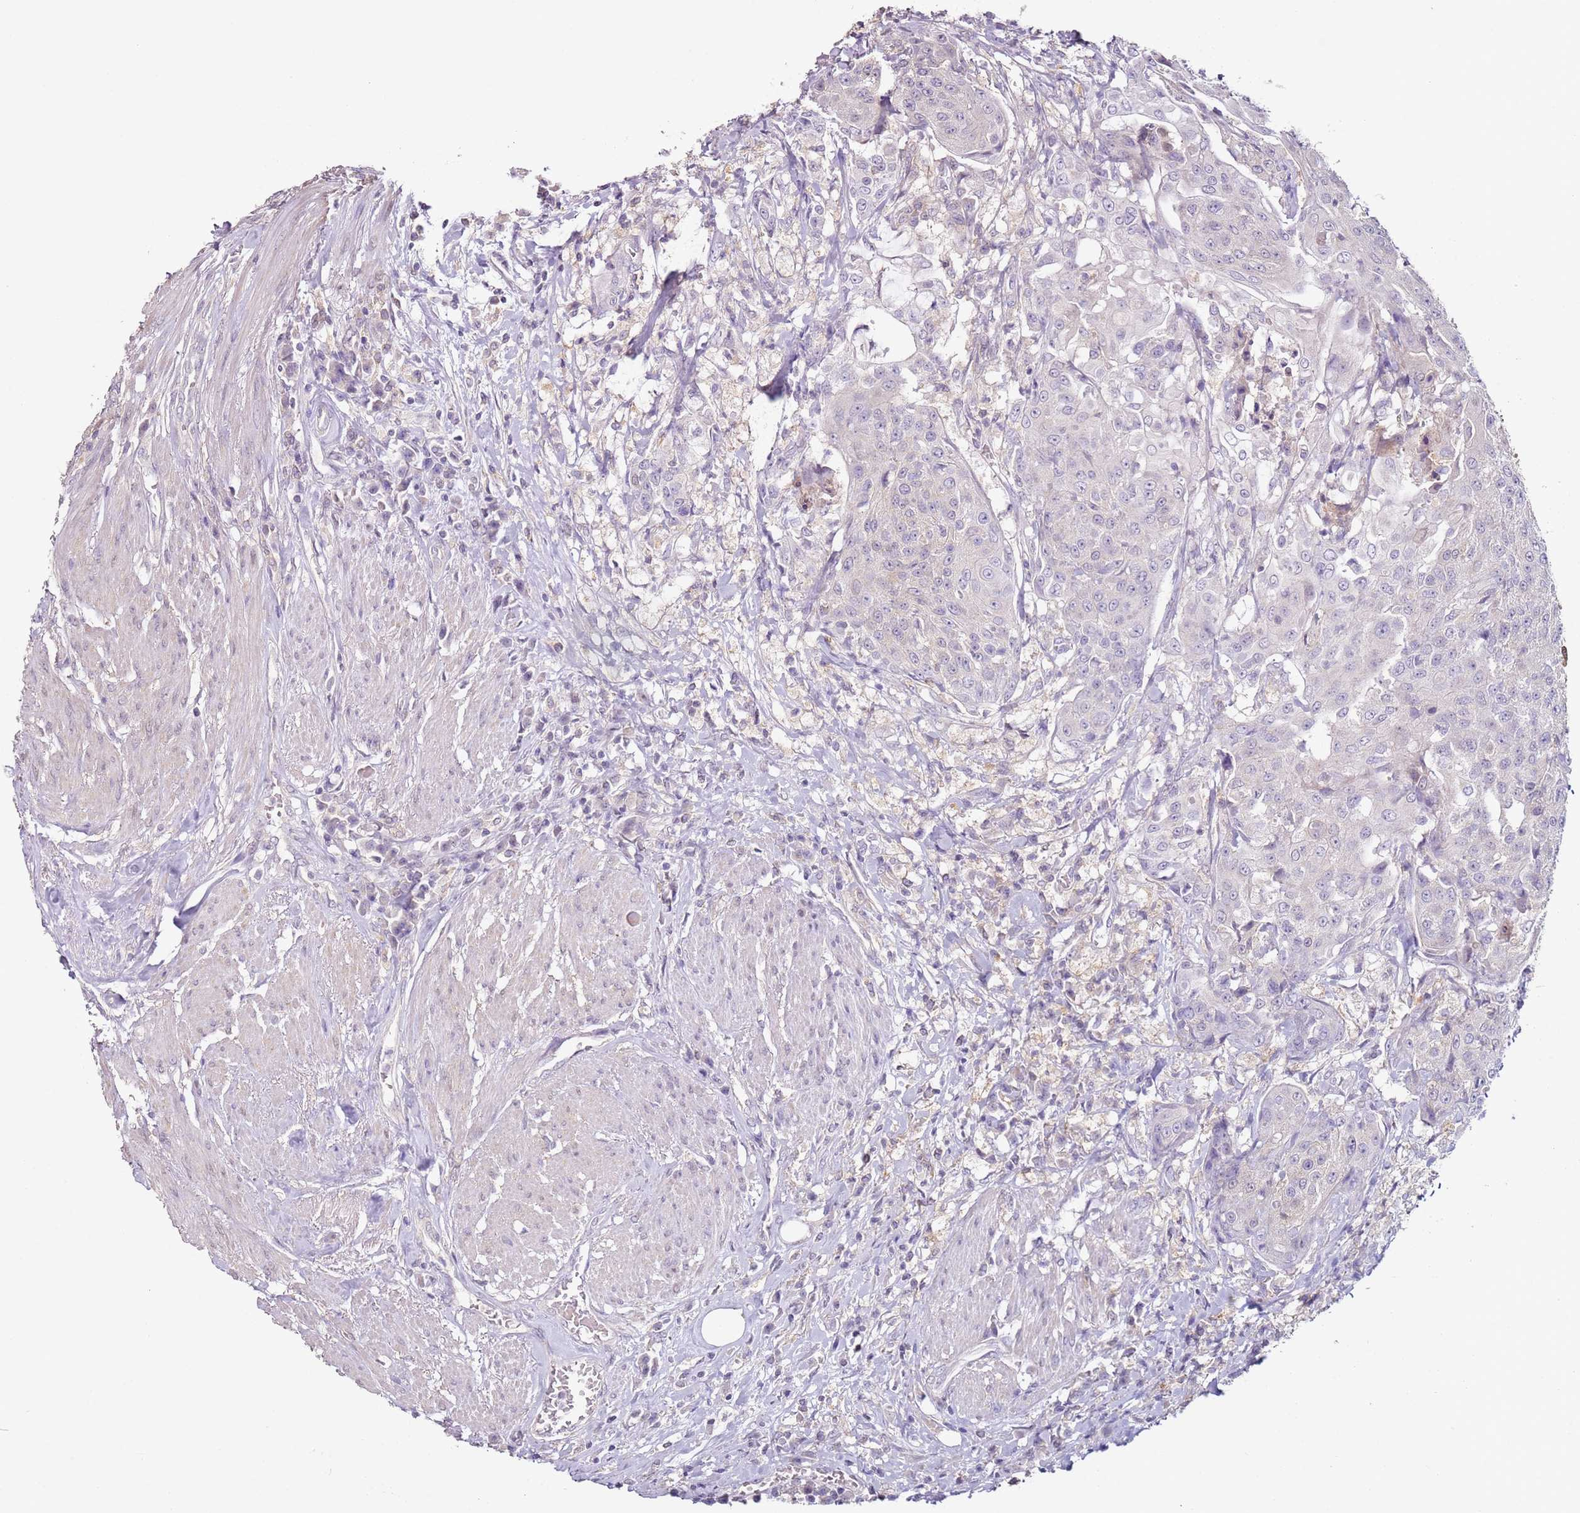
{"staining": {"intensity": "negative", "quantity": "none", "location": "none"}, "tissue": "urothelial cancer", "cell_type": "Tumor cells", "image_type": "cancer", "snomed": [{"axis": "morphology", "description": "Urothelial carcinoma, High grade"}, {"axis": "topography", "description": "Urinary bladder"}], "caption": "IHC of human urothelial cancer demonstrates no positivity in tumor cells. (DAB IHC with hematoxylin counter stain).", "gene": "MDH1", "patient": {"sex": "female", "age": 63}}